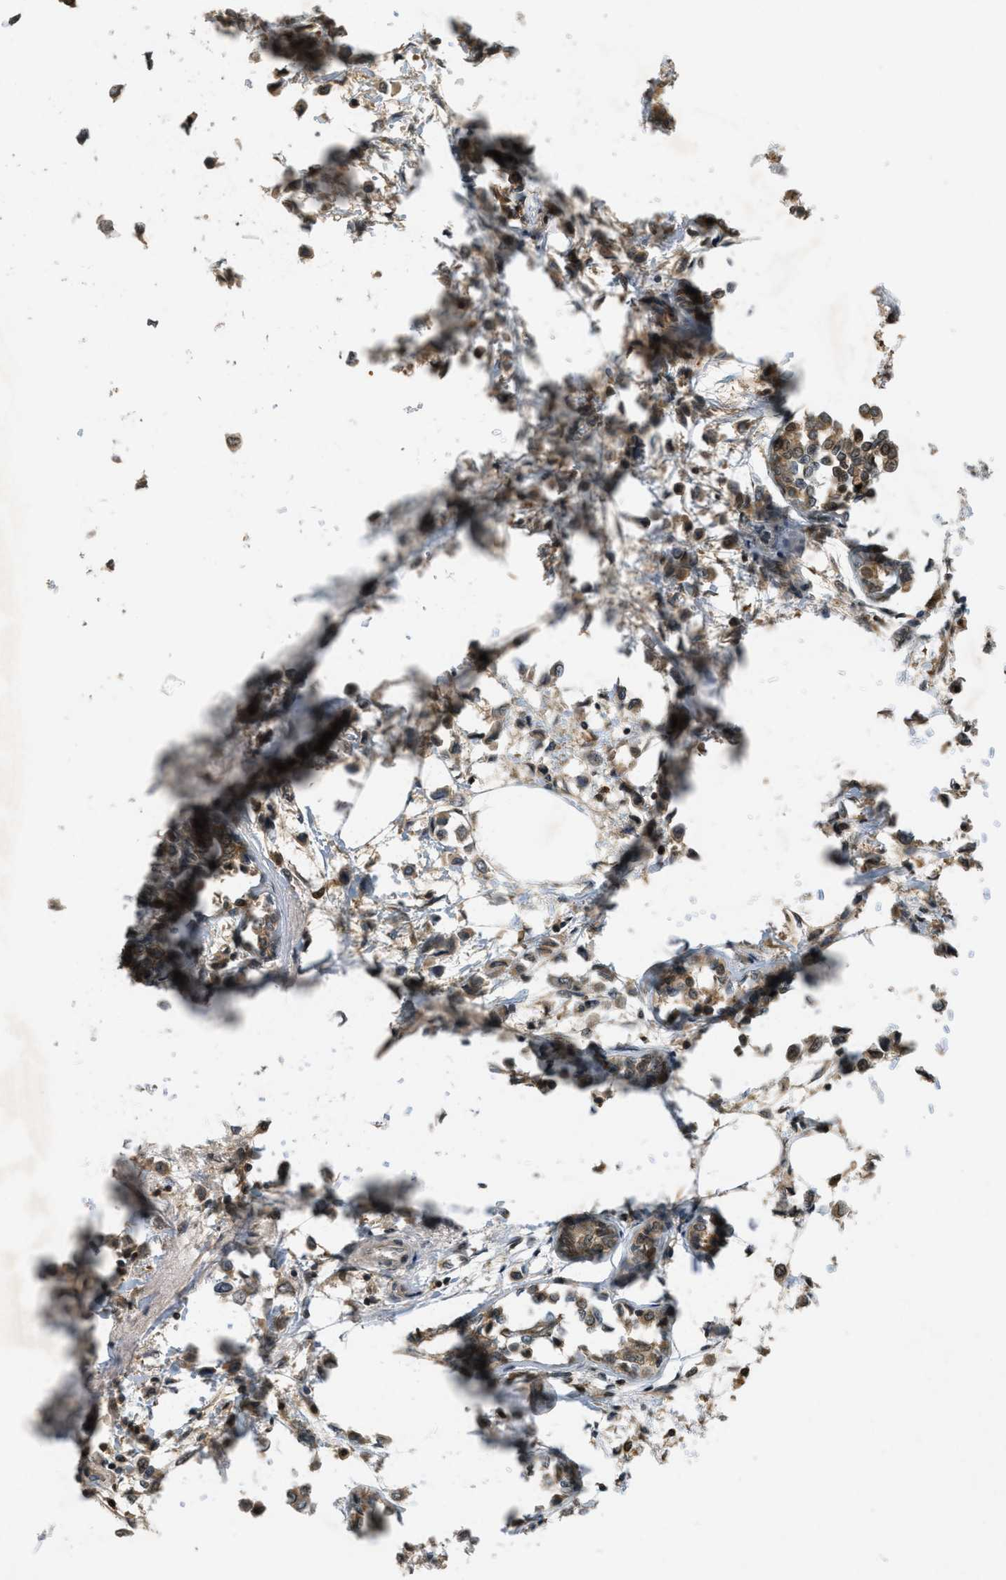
{"staining": {"intensity": "moderate", "quantity": ">75%", "location": "cytoplasmic/membranous"}, "tissue": "breast cancer", "cell_type": "Tumor cells", "image_type": "cancer", "snomed": [{"axis": "morphology", "description": "Lobular carcinoma"}, {"axis": "topography", "description": "Breast"}], "caption": "A medium amount of moderate cytoplasmic/membranous positivity is appreciated in about >75% of tumor cells in lobular carcinoma (breast) tissue.", "gene": "ATG7", "patient": {"sex": "female", "age": 51}}